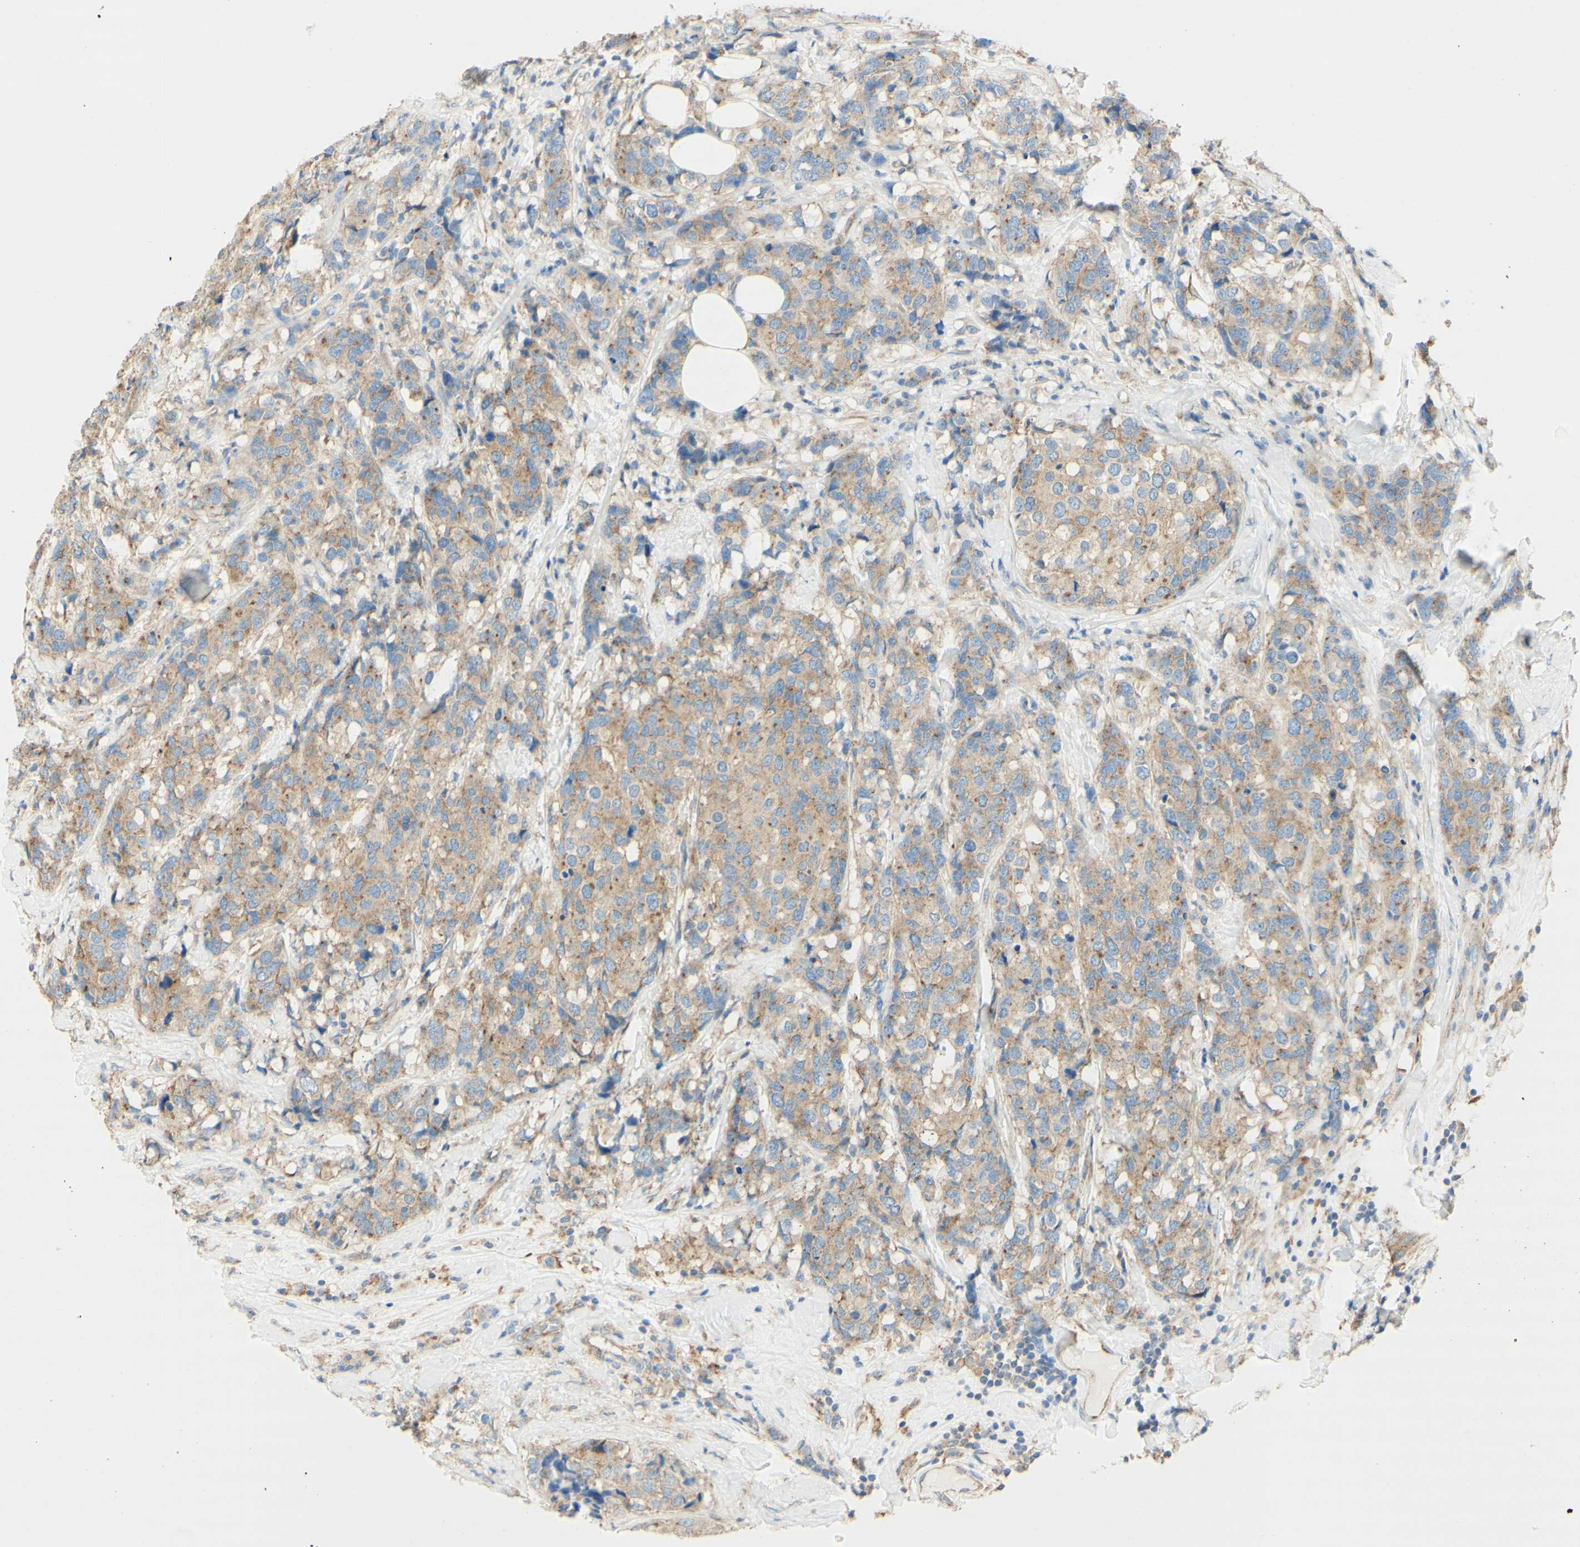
{"staining": {"intensity": "moderate", "quantity": ">75%", "location": "cytoplasmic/membranous"}, "tissue": "breast cancer", "cell_type": "Tumor cells", "image_type": "cancer", "snomed": [{"axis": "morphology", "description": "Lobular carcinoma"}, {"axis": "topography", "description": "Breast"}], "caption": "IHC (DAB (3,3'-diaminobenzidine)) staining of human breast lobular carcinoma reveals moderate cytoplasmic/membranous protein expression in about >75% of tumor cells.", "gene": "CLTC", "patient": {"sex": "female", "age": 59}}